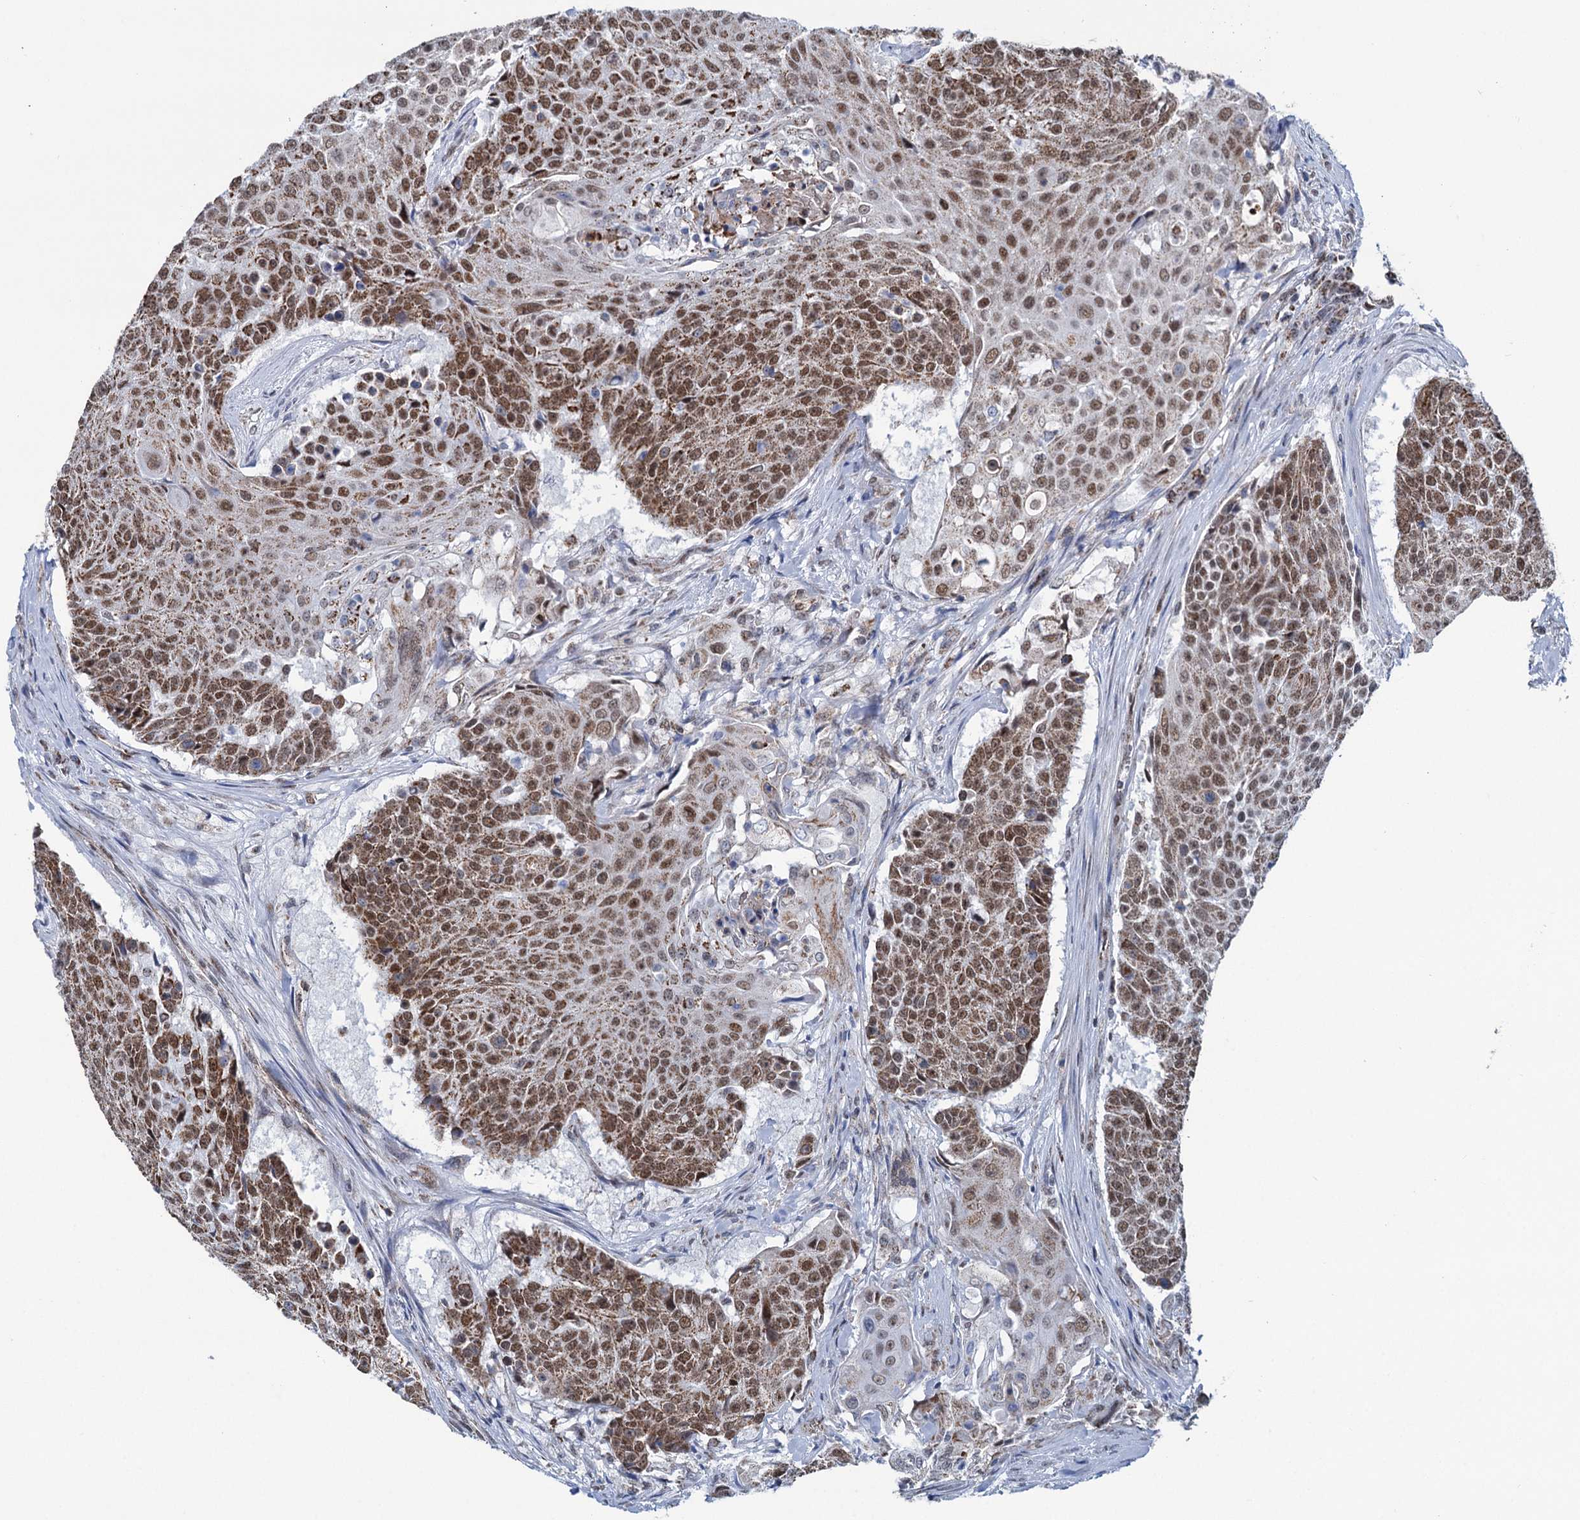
{"staining": {"intensity": "moderate", "quantity": ">75%", "location": "cytoplasmic/membranous,nuclear"}, "tissue": "urothelial cancer", "cell_type": "Tumor cells", "image_type": "cancer", "snomed": [{"axis": "morphology", "description": "Urothelial carcinoma, High grade"}, {"axis": "topography", "description": "Urinary bladder"}], "caption": "Immunohistochemistry of urothelial cancer demonstrates medium levels of moderate cytoplasmic/membranous and nuclear staining in approximately >75% of tumor cells. The protein of interest is shown in brown color, while the nuclei are stained blue.", "gene": "MORN3", "patient": {"sex": "female", "age": 63}}